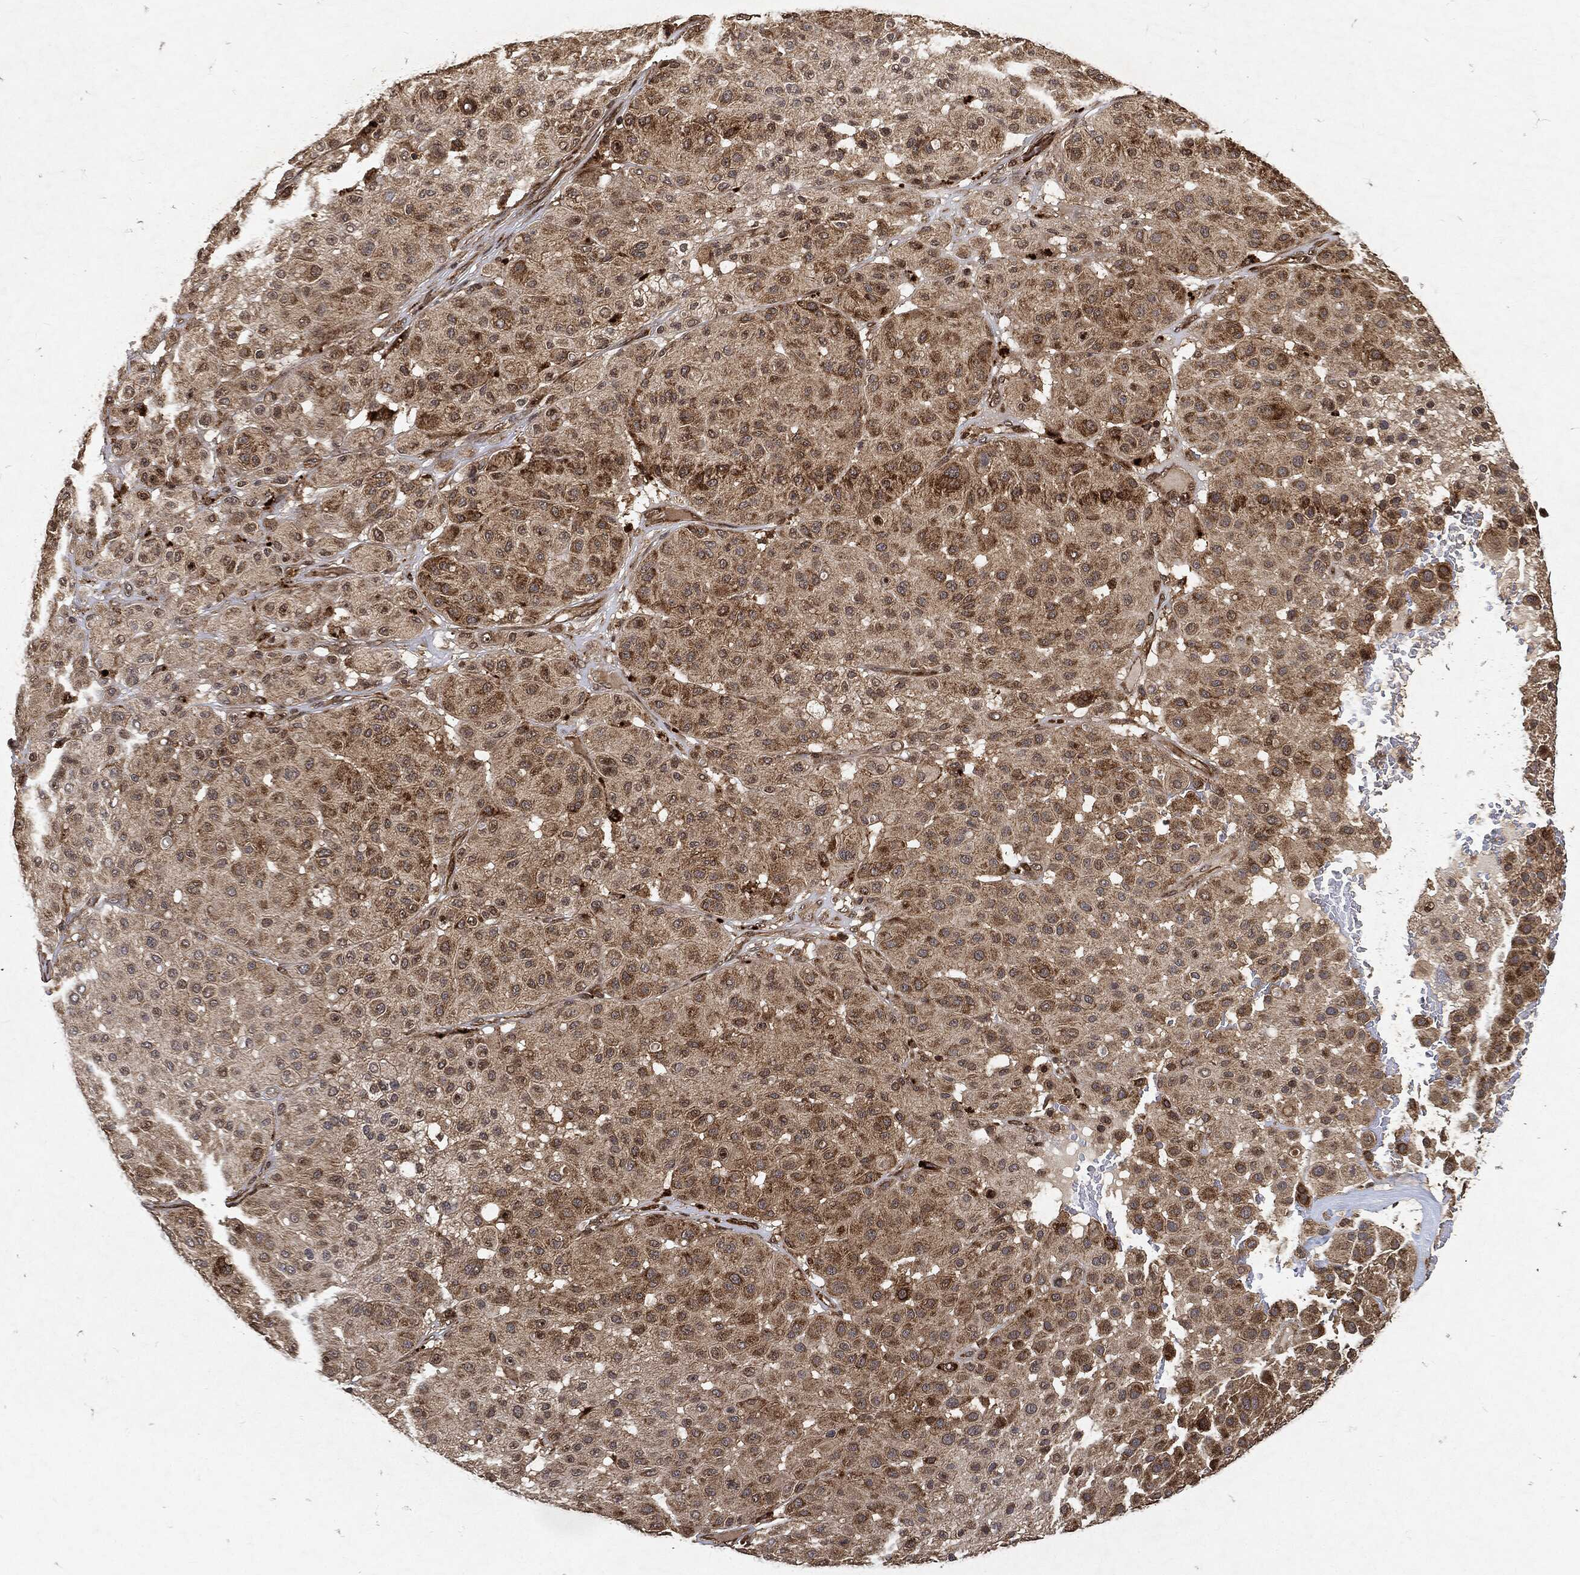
{"staining": {"intensity": "moderate", "quantity": ">75%", "location": "cytoplasmic/membranous"}, "tissue": "melanoma", "cell_type": "Tumor cells", "image_type": "cancer", "snomed": [{"axis": "morphology", "description": "Malignant melanoma, Metastatic site"}, {"axis": "topography", "description": "Smooth muscle"}], "caption": "Malignant melanoma (metastatic site) stained with a brown dye displays moderate cytoplasmic/membranous positive expression in about >75% of tumor cells.", "gene": "ZNF226", "patient": {"sex": "male", "age": 41}}